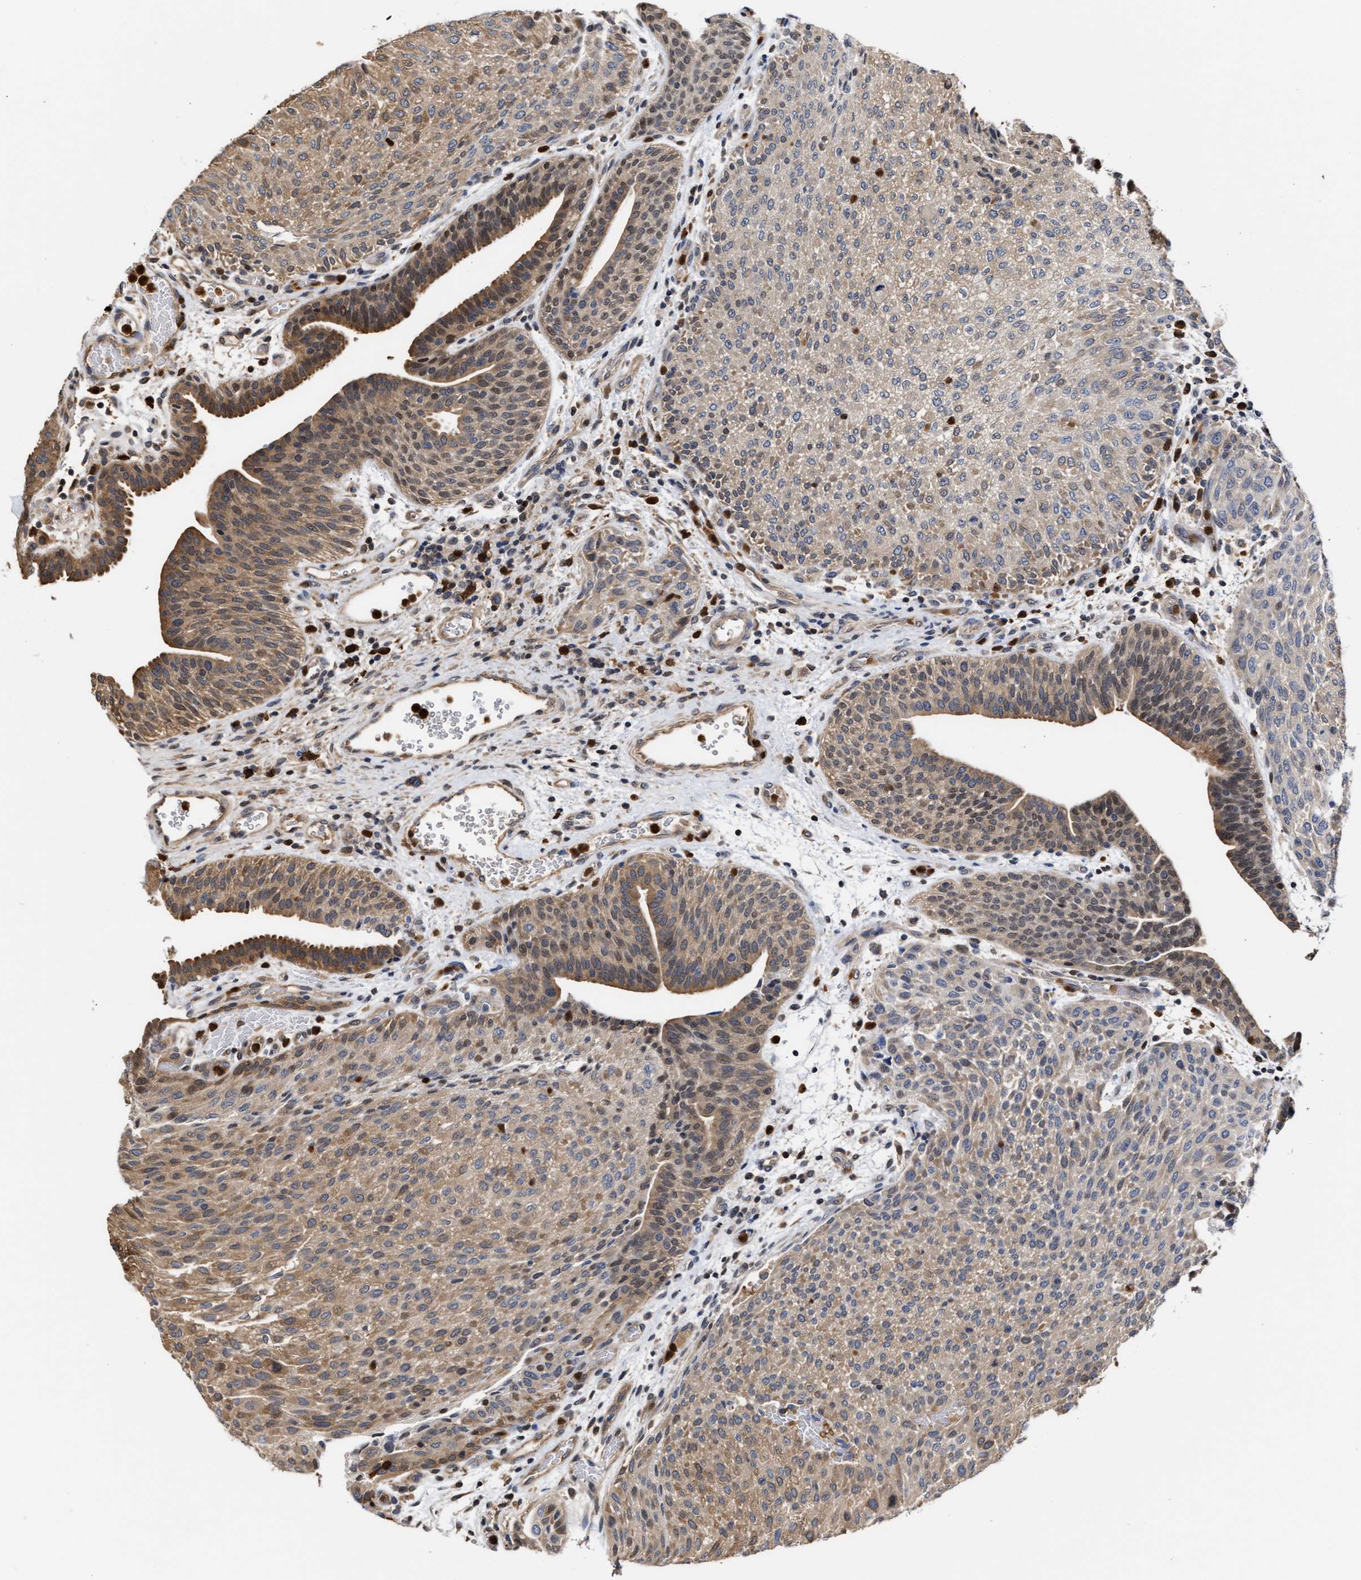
{"staining": {"intensity": "moderate", "quantity": "<25%", "location": "cytoplasmic/membranous"}, "tissue": "urothelial cancer", "cell_type": "Tumor cells", "image_type": "cancer", "snomed": [{"axis": "morphology", "description": "Urothelial carcinoma, Low grade"}, {"axis": "morphology", "description": "Urothelial carcinoma, High grade"}, {"axis": "topography", "description": "Urinary bladder"}], "caption": "Immunohistochemistry image of urothelial cancer stained for a protein (brown), which reveals low levels of moderate cytoplasmic/membranous expression in about <25% of tumor cells.", "gene": "KLHDC1", "patient": {"sex": "male", "age": 35}}